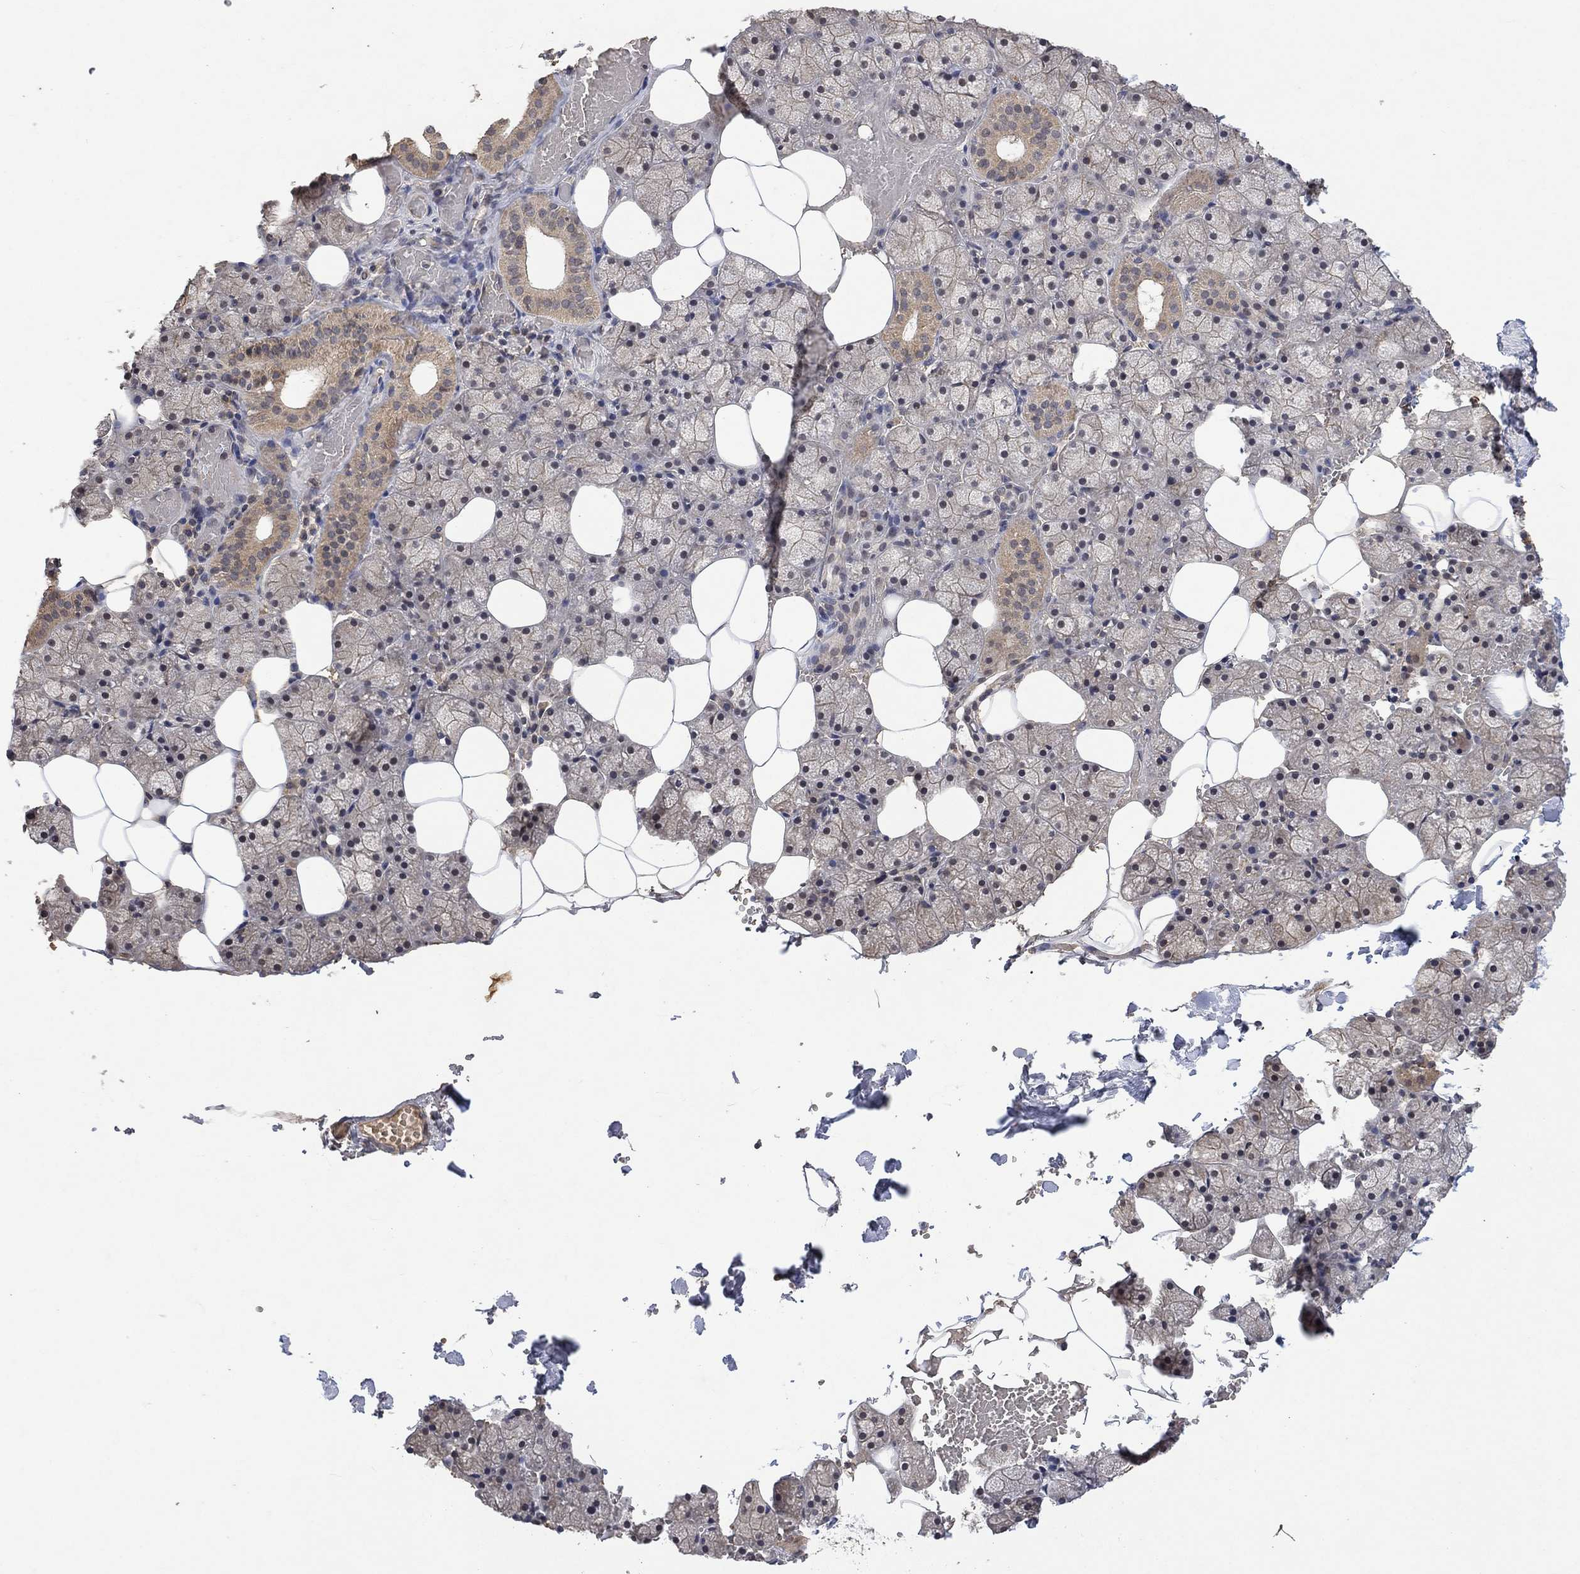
{"staining": {"intensity": "weak", "quantity": ">75%", "location": "cytoplasmic/membranous"}, "tissue": "salivary gland", "cell_type": "Glandular cells", "image_type": "normal", "snomed": [{"axis": "morphology", "description": "Normal tissue, NOS"}, {"axis": "topography", "description": "Salivary gland"}], "caption": "IHC micrograph of unremarkable salivary gland stained for a protein (brown), which displays low levels of weak cytoplasmic/membranous expression in about >75% of glandular cells.", "gene": "GRIN2D", "patient": {"sex": "male", "age": 38}}